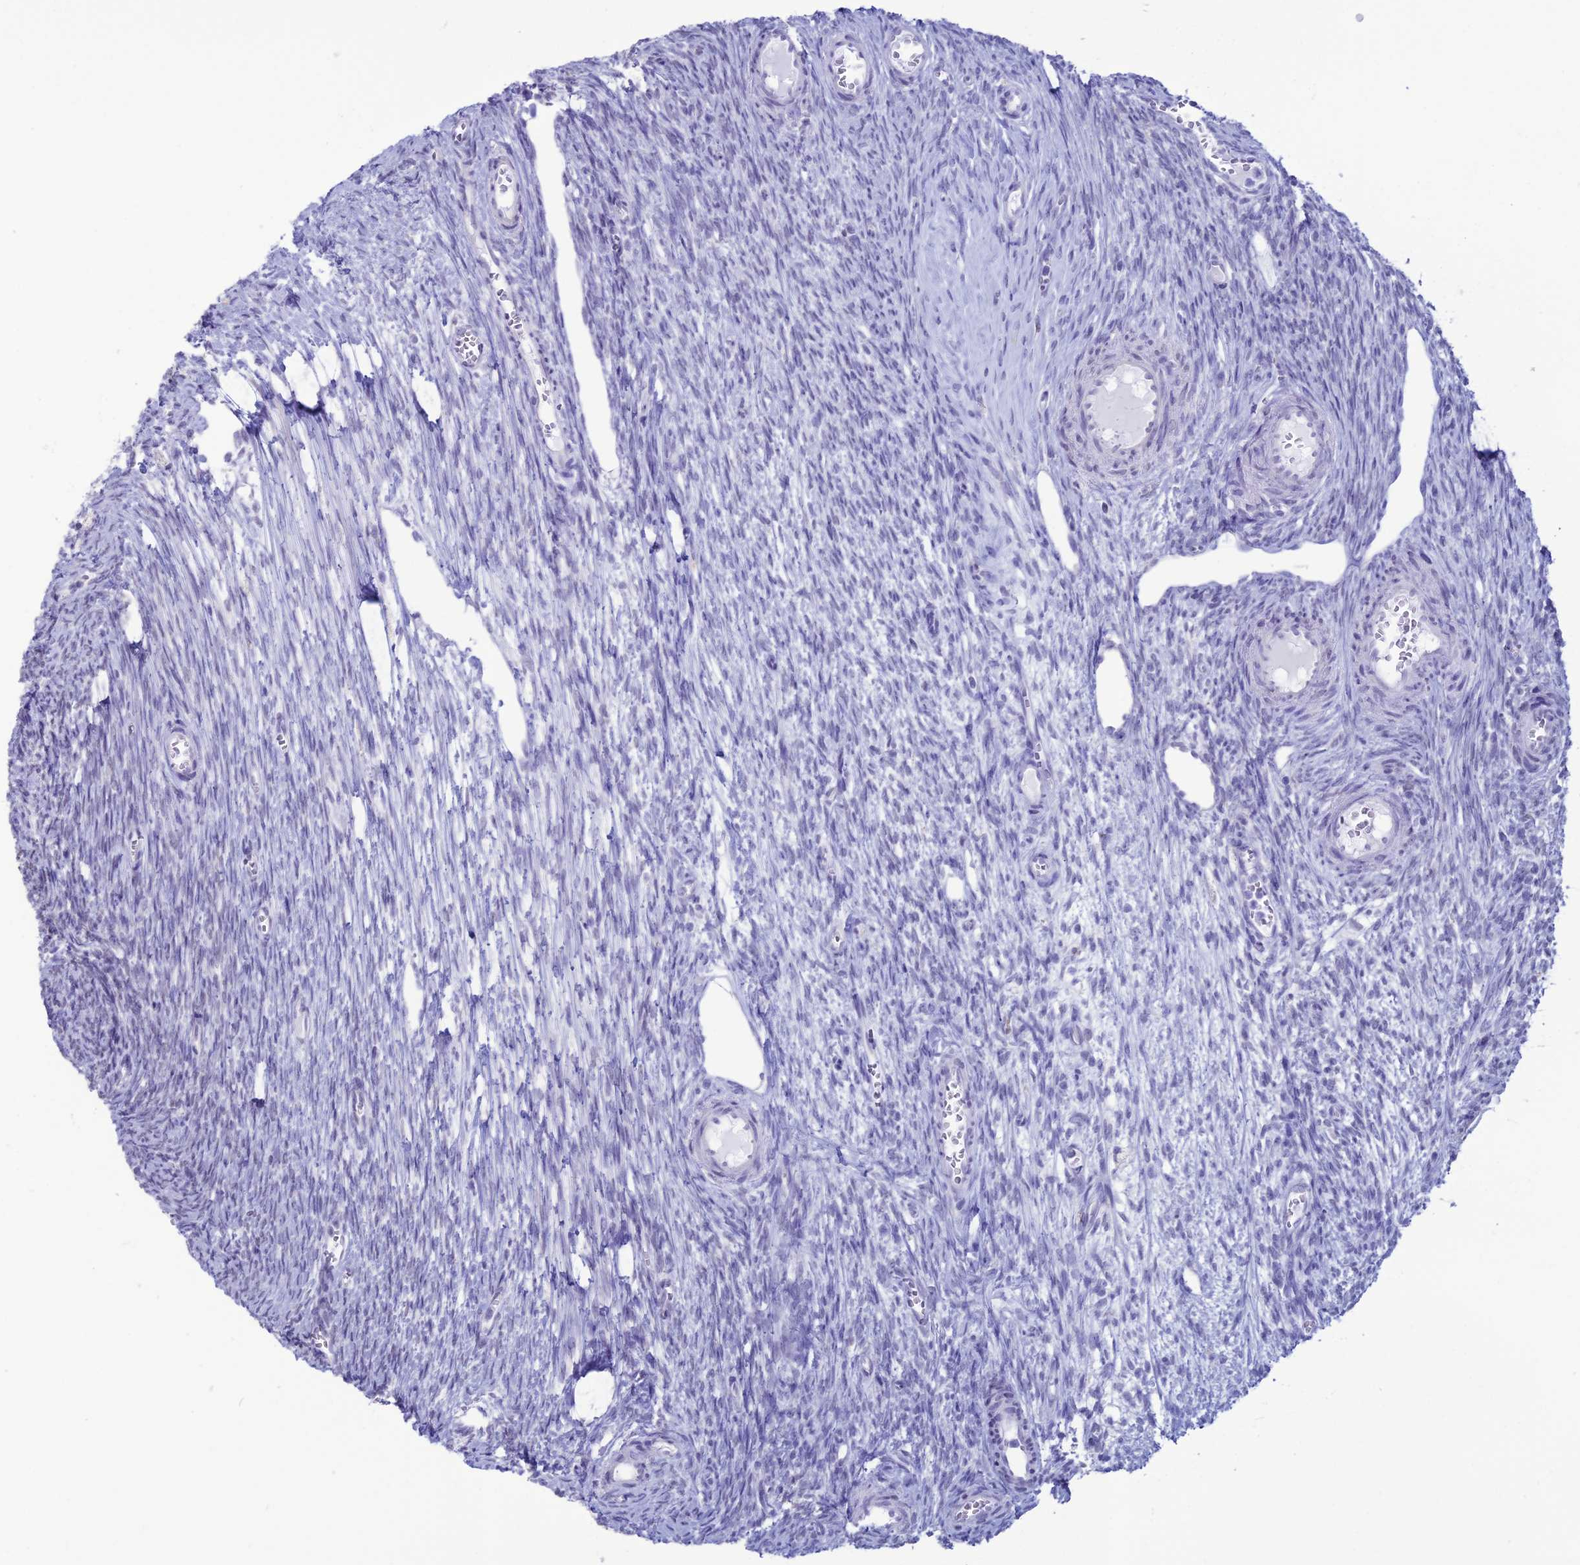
{"staining": {"intensity": "negative", "quantity": "none", "location": "none"}, "tissue": "ovary", "cell_type": "Ovarian stroma cells", "image_type": "normal", "snomed": [{"axis": "morphology", "description": "Normal tissue, NOS"}, {"axis": "topography", "description": "Ovary"}], "caption": "Immunohistochemistry histopathology image of normal ovary: human ovary stained with DAB reveals no significant protein positivity in ovarian stroma cells. (DAB (3,3'-diaminobenzidine) immunohistochemistry with hematoxylin counter stain).", "gene": "CFAP210", "patient": {"sex": "female", "age": 44}}